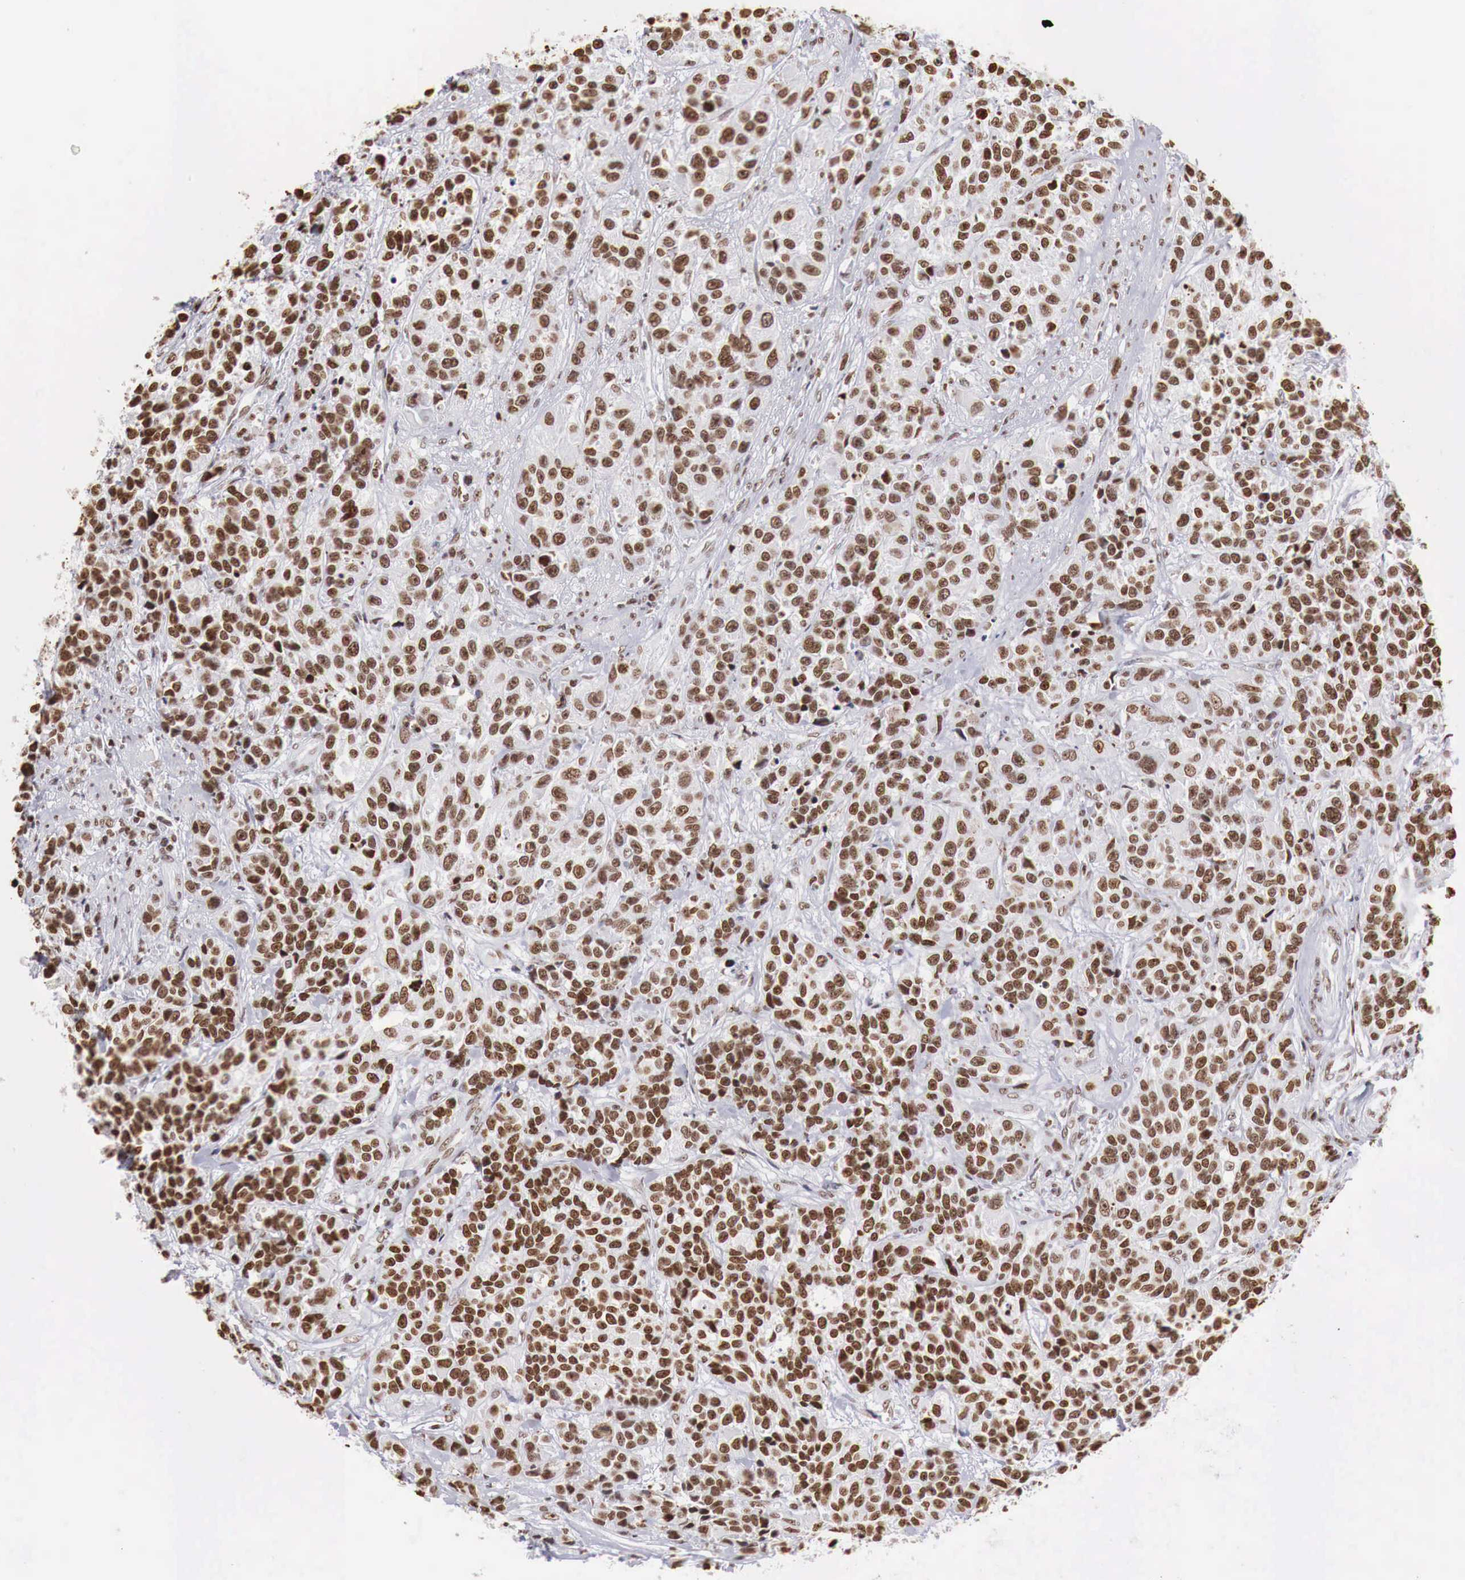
{"staining": {"intensity": "strong", "quantity": ">75%", "location": "nuclear"}, "tissue": "urothelial cancer", "cell_type": "Tumor cells", "image_type": "cancer", "snomed": [{"axis": "morphology", "description": "Urothelial carcinoma, High grade"}, {"axis": "topography", "description": "Urinary bladder"}], "caption": "Tumor cells display high levels of strong nuclear staining in about >75% of cells in urothelial cancer. Using DAB (3,3'-diaminobenzidine) (brown) and hematoxylin (blue) stains, captured at high magnification using brightfield microscopy.", "gene": "DKC1", "patient": {"sex": "female", "age": 81}}